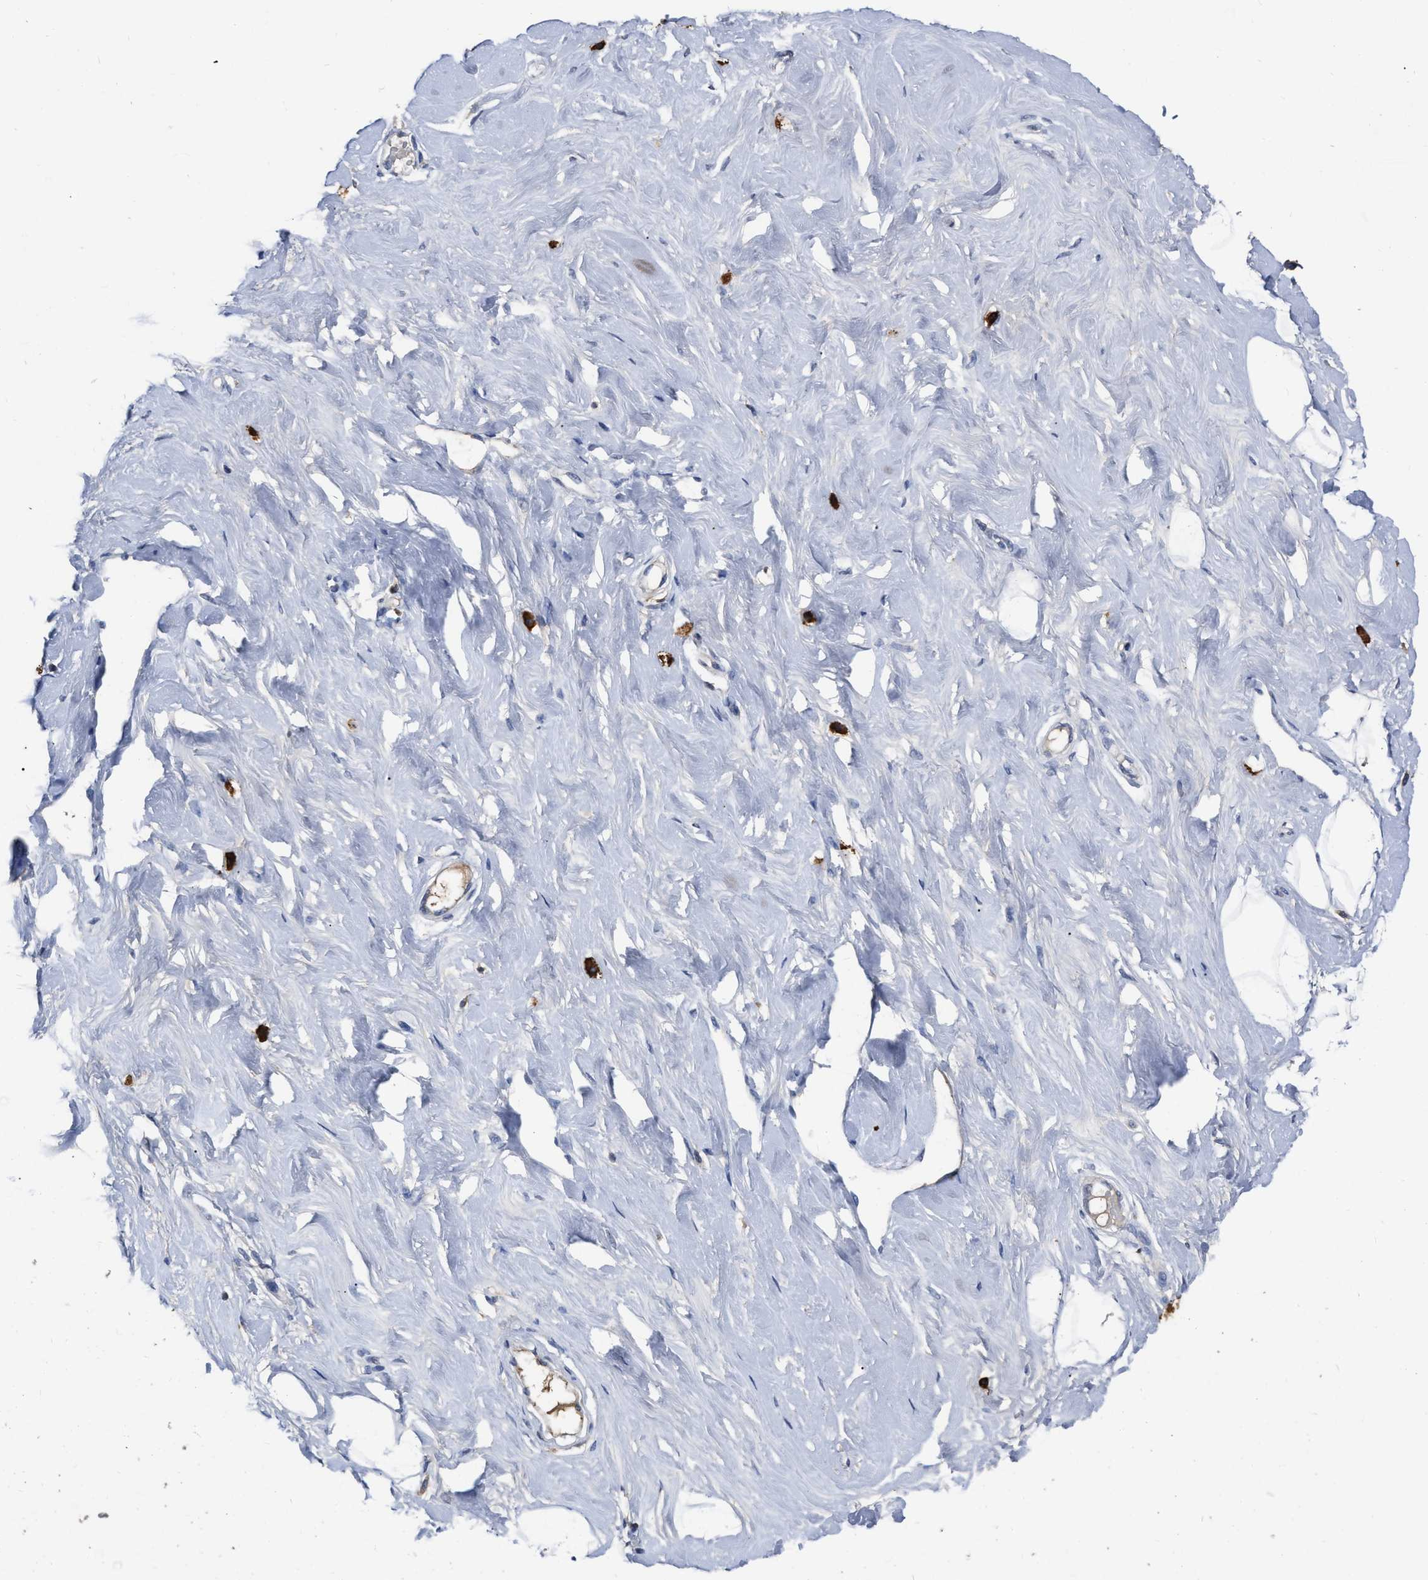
{"staining": {"intensity": "negative", "quantity": "none", "location": "none"}, "tissue": "breast", "cell_type": "Adipocytes", "image_type": "normal", "snomed": [{"axis": "morphology", "description": "Normal tissue, NOS"}, {"axis": "topography", "description": "Breast"}], "caption": "This is an immunohistochemistry histopathology image of benign human breast. There is no expression in adipocytes.", "gene": "HABP2", "patient": {"sex": "female", "age": 23}}